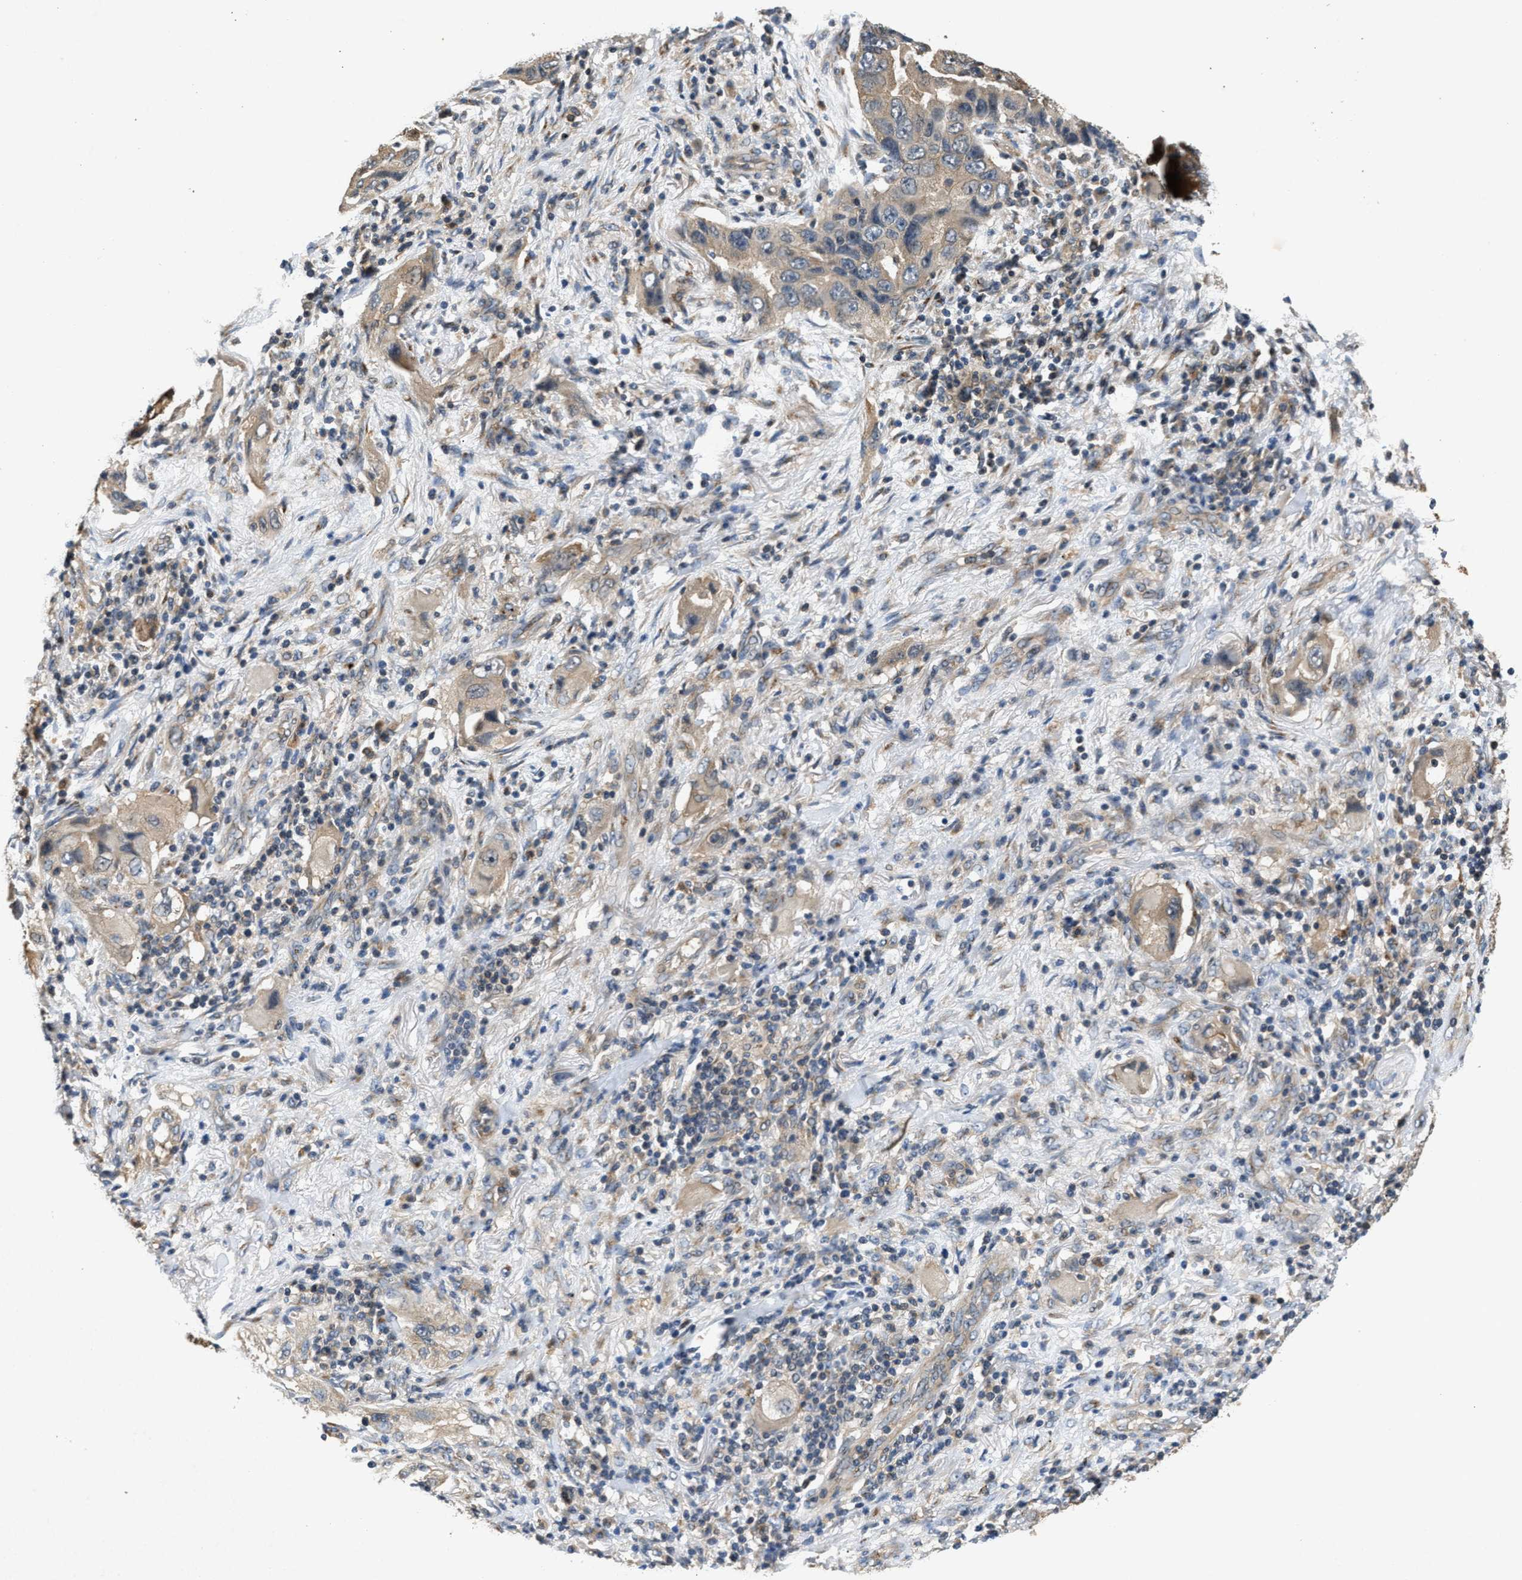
{"staining": {"intensity": "moderate", "quantity": ">75%", "location": "cytoplasmic/membranous"}, "tissue": "lung cancer", "cell_type": "Tumor cells", "image_type": "cancer", "snomed": [{"axis": "morphology", "description": "Adenocarcinoma, NOS"}, {"axis": "topography", "description": "Lung"}], "caption": "IHC of human adenocarcinoma (lung) exhibits medium levels of moderate cytoplasmic/membranous positivity in about >75% of tumor cells.", "gene": "CHUK", "patient": {"sex": "female", "age": 65}}